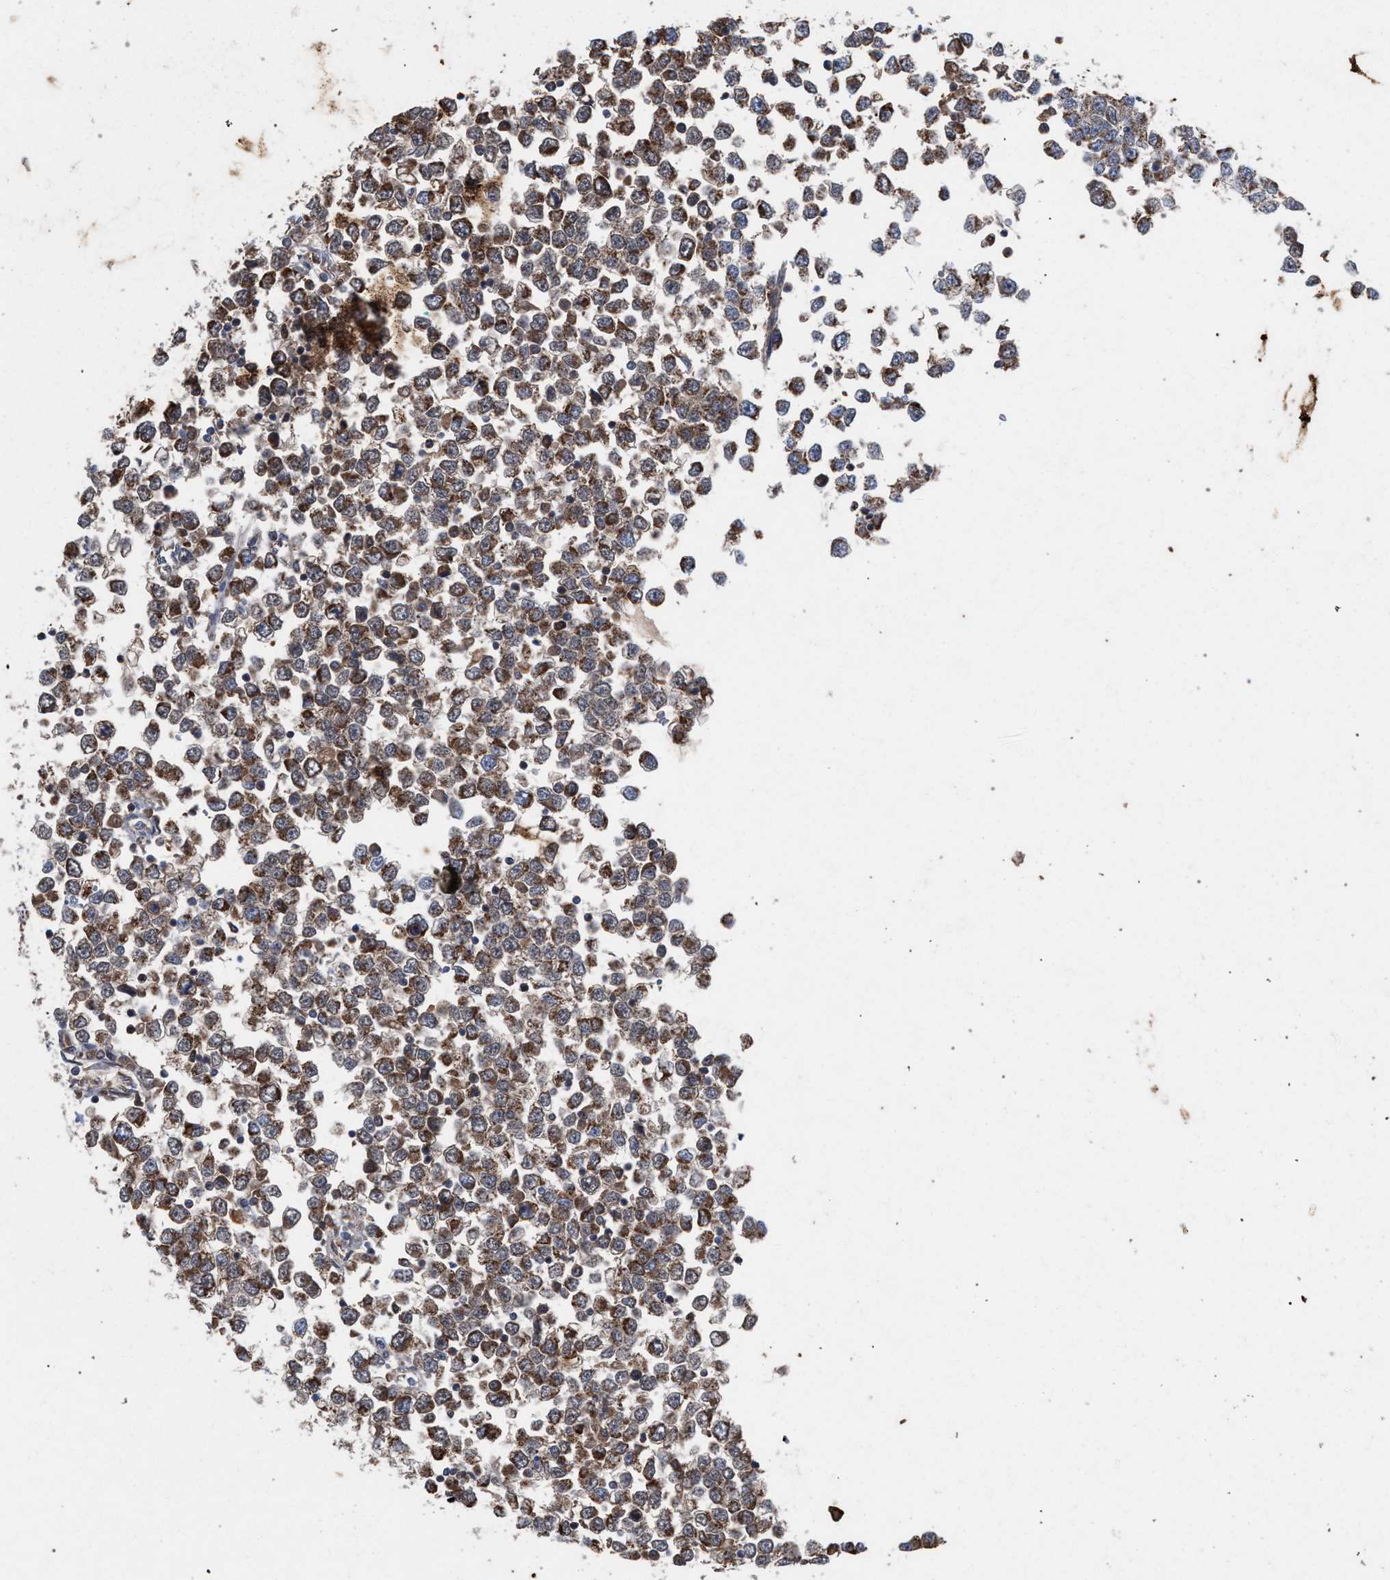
{"staining": {"intensity": "moderate", "quantity": ">75%", "location": "cytoplasmic/membranous"}, "tissue": "testis cancer", "cell_type": "Tumor cells", "image_type": "cancer", "snomed": [{"axis": "morphology", "description": "Seminoma, NOS"}, {"axis": "topography", "description": "Testis"}], "caption": "Immunohistochemical staining of human testis cancer exhibits moderate cytoplasmic/membranous protein expression in approximately >75% of tumor cells.", "gene": "BCL2L12", "patient": {"sex": "male", "age": 65}}